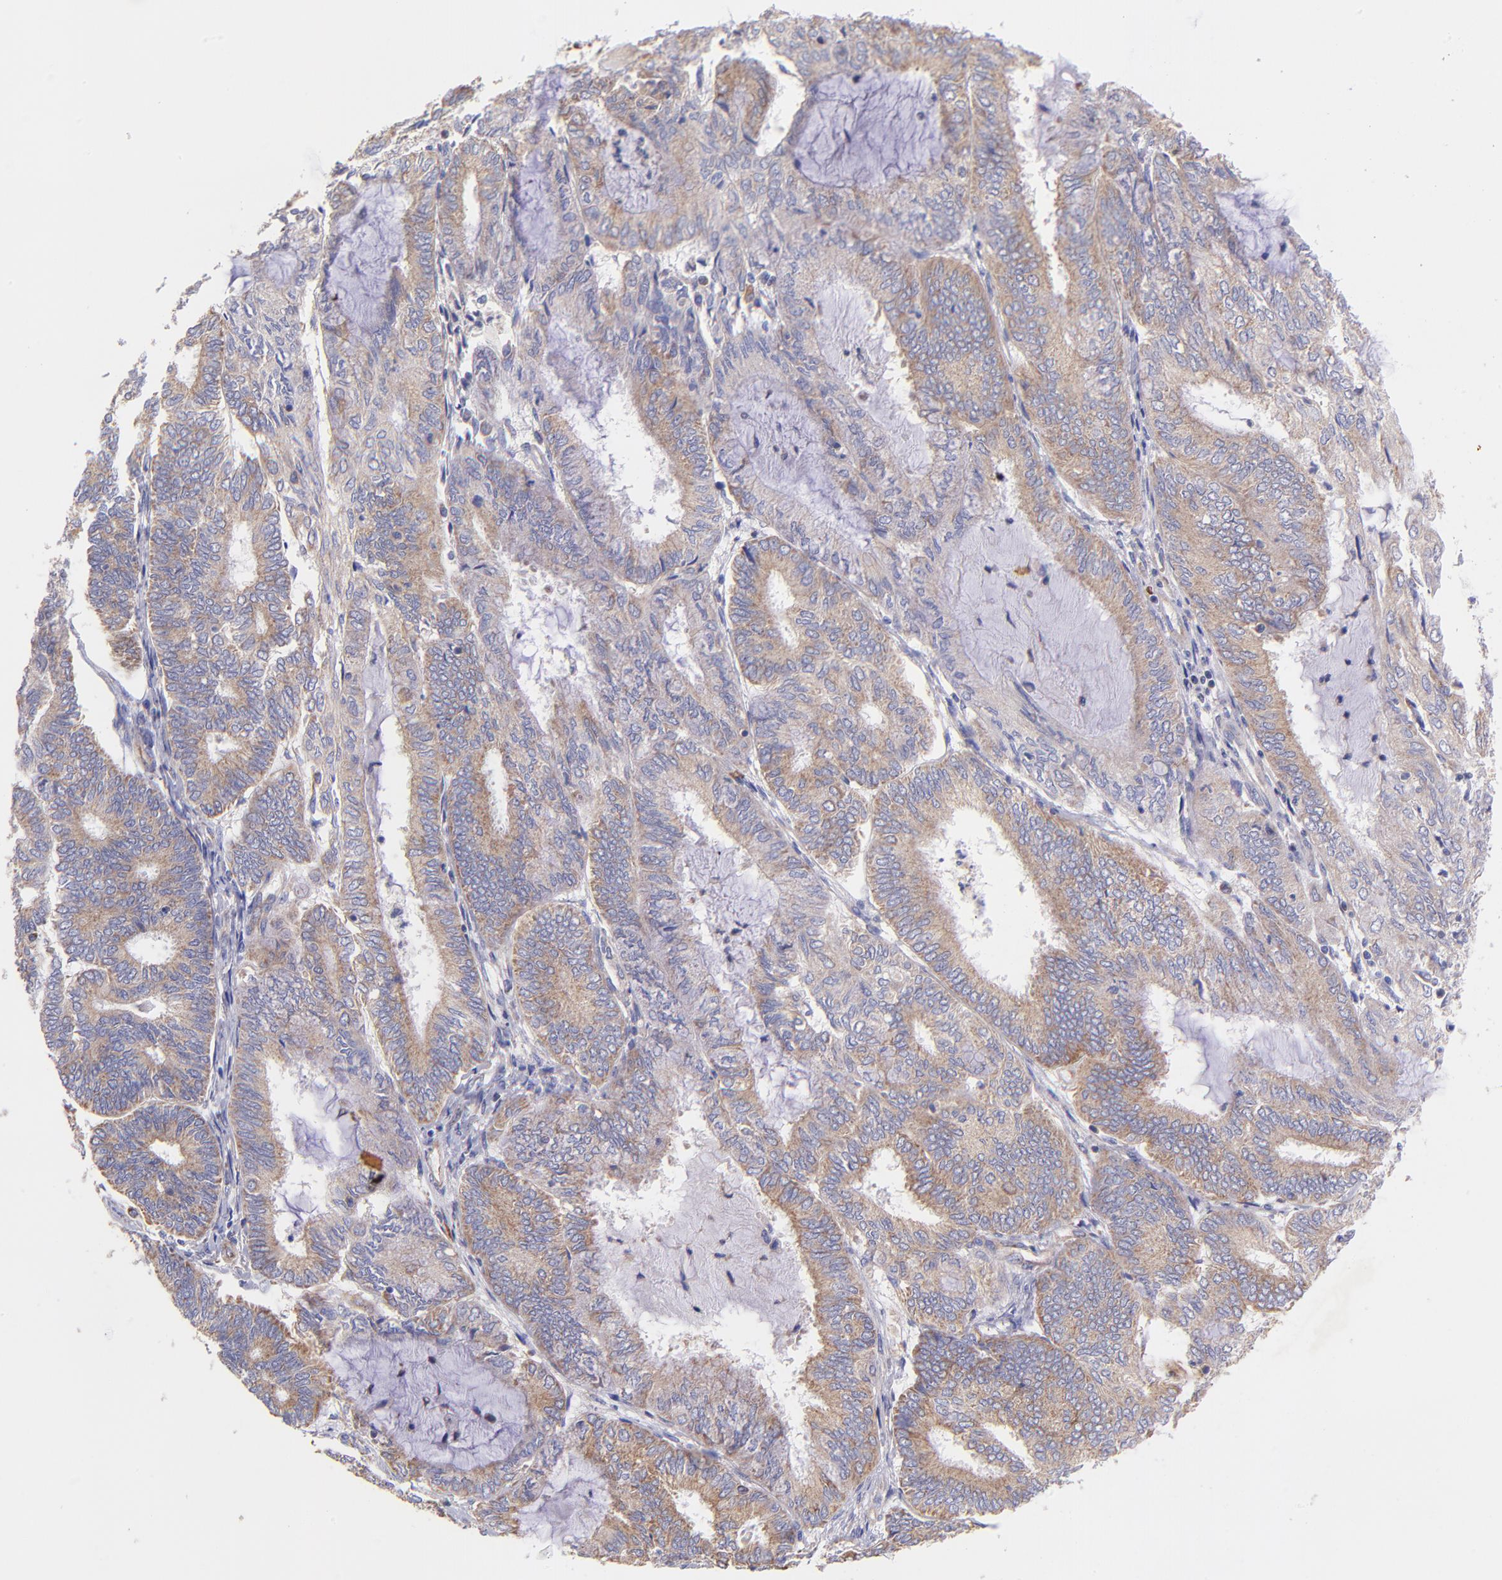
{"staining": {"intensity": "weak", "quantity": ">75%", "location": "cytoplasmic/membranous"}, "tissue": "endometrial cancer", "cell_type": "Tumor cells", "image_type": "cancer", "snomed": [{"axis": "morphology", "description": "Adenocarcinoma, NOS"}, {"axis": "topography", "description": "Endometrium"}], "caption": "Immunohistochemical staining of human endometrial cancer (adenocarcinoma) demonstrates low levels of weak cytoplasmic/membranous protein positivity in approximately >75% of tumor cells.", "gene": "PREX1", "patient": {"sex": "female", "age": 59}}